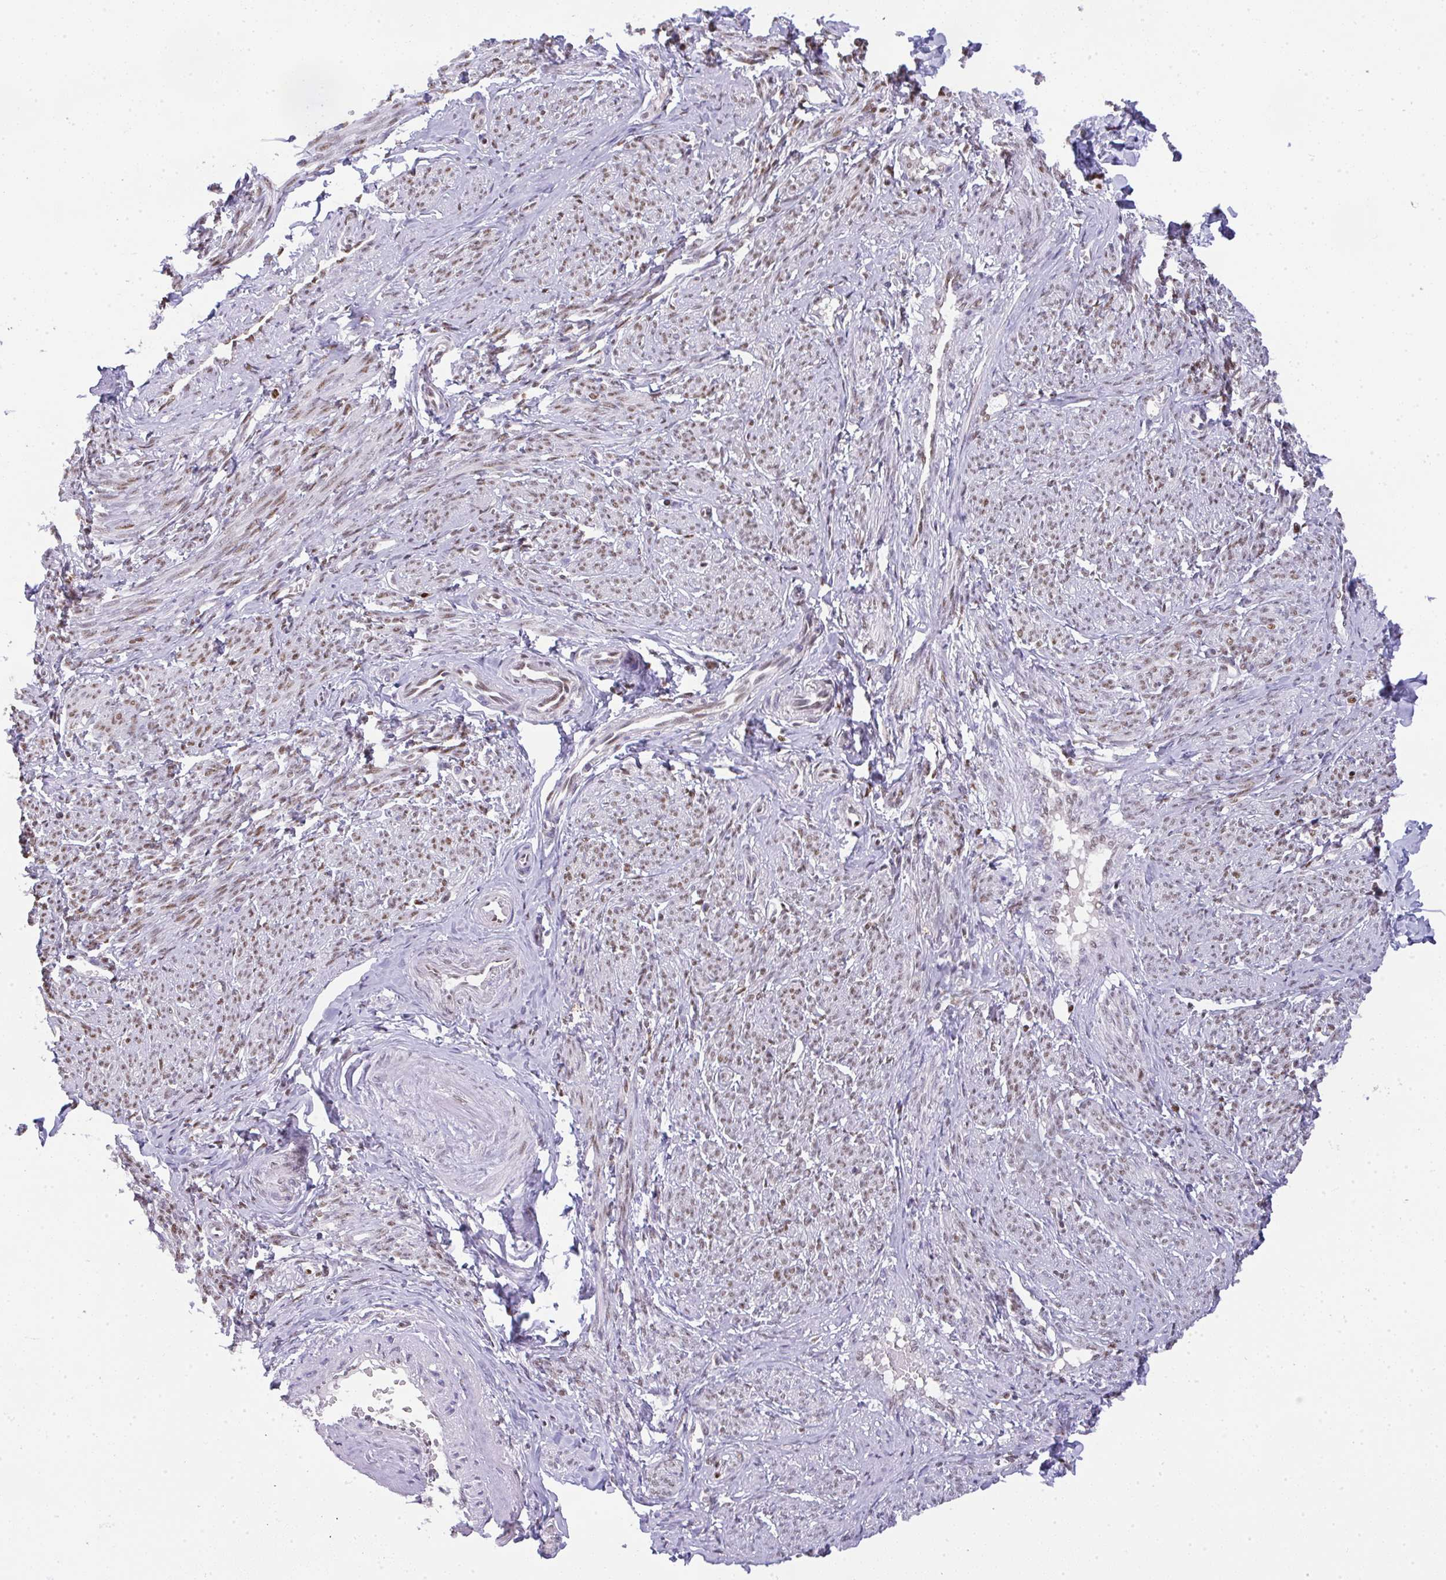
{"staining": {"intensity": "weak", "quantity": "25%-75%", "location": "nuclear"}, "tissue": "smooth muscle", "cell_type": "Smooth muscle cells", "image_type": "normal", "snomed": [{"axis": "morphology", "description": "Normal tissue, NOS"}, {"axis": "topography", "description": "Smooth muscle"}], "caption": "Benign smooth muscle displays weak nuclear staining in about 25%-75% of smooth muscle cells.", "gene": "BBX", "patient": {"sex": "female", "age": 65}}